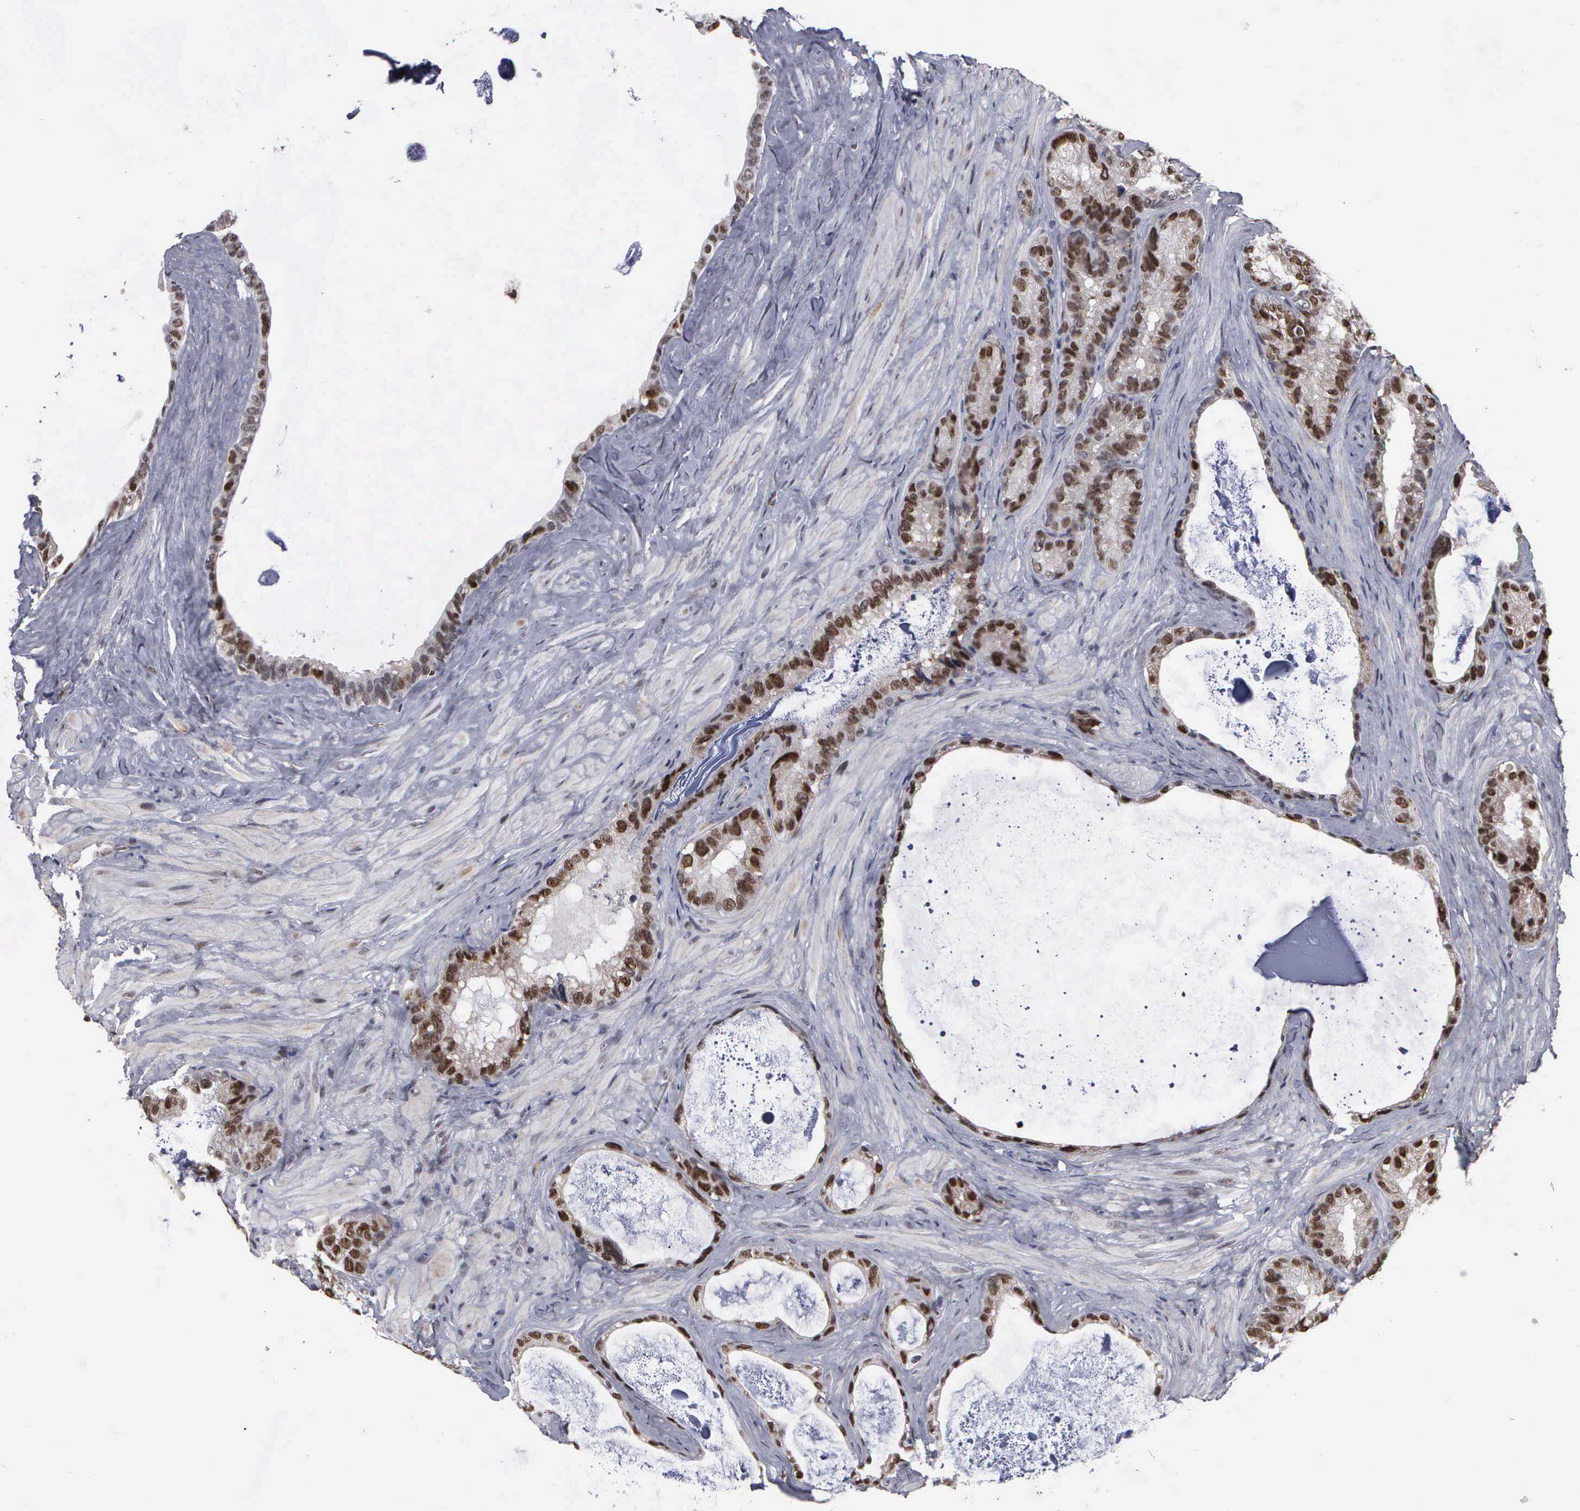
{"staining": {"intensity": "strong", "quantity": ">75%", "location": "nuclear"}, "tissue": "seminal vesicle", "cell_type": "Glandular cells", "image_type": "normal", "snomed": [{"axis": "morphology", "description": "Normal tissue, NOS"}, {"axis": "topography", "description": "Seminal veicle"}], "caption": "Immunohistochemical staining of benign seminal vesicle exhibits >75% levels of strong nuclear protein staining in about >75% of glandular cells.", "gene": "TRMT5", "patient": {"sex": "male", "age": 63}}